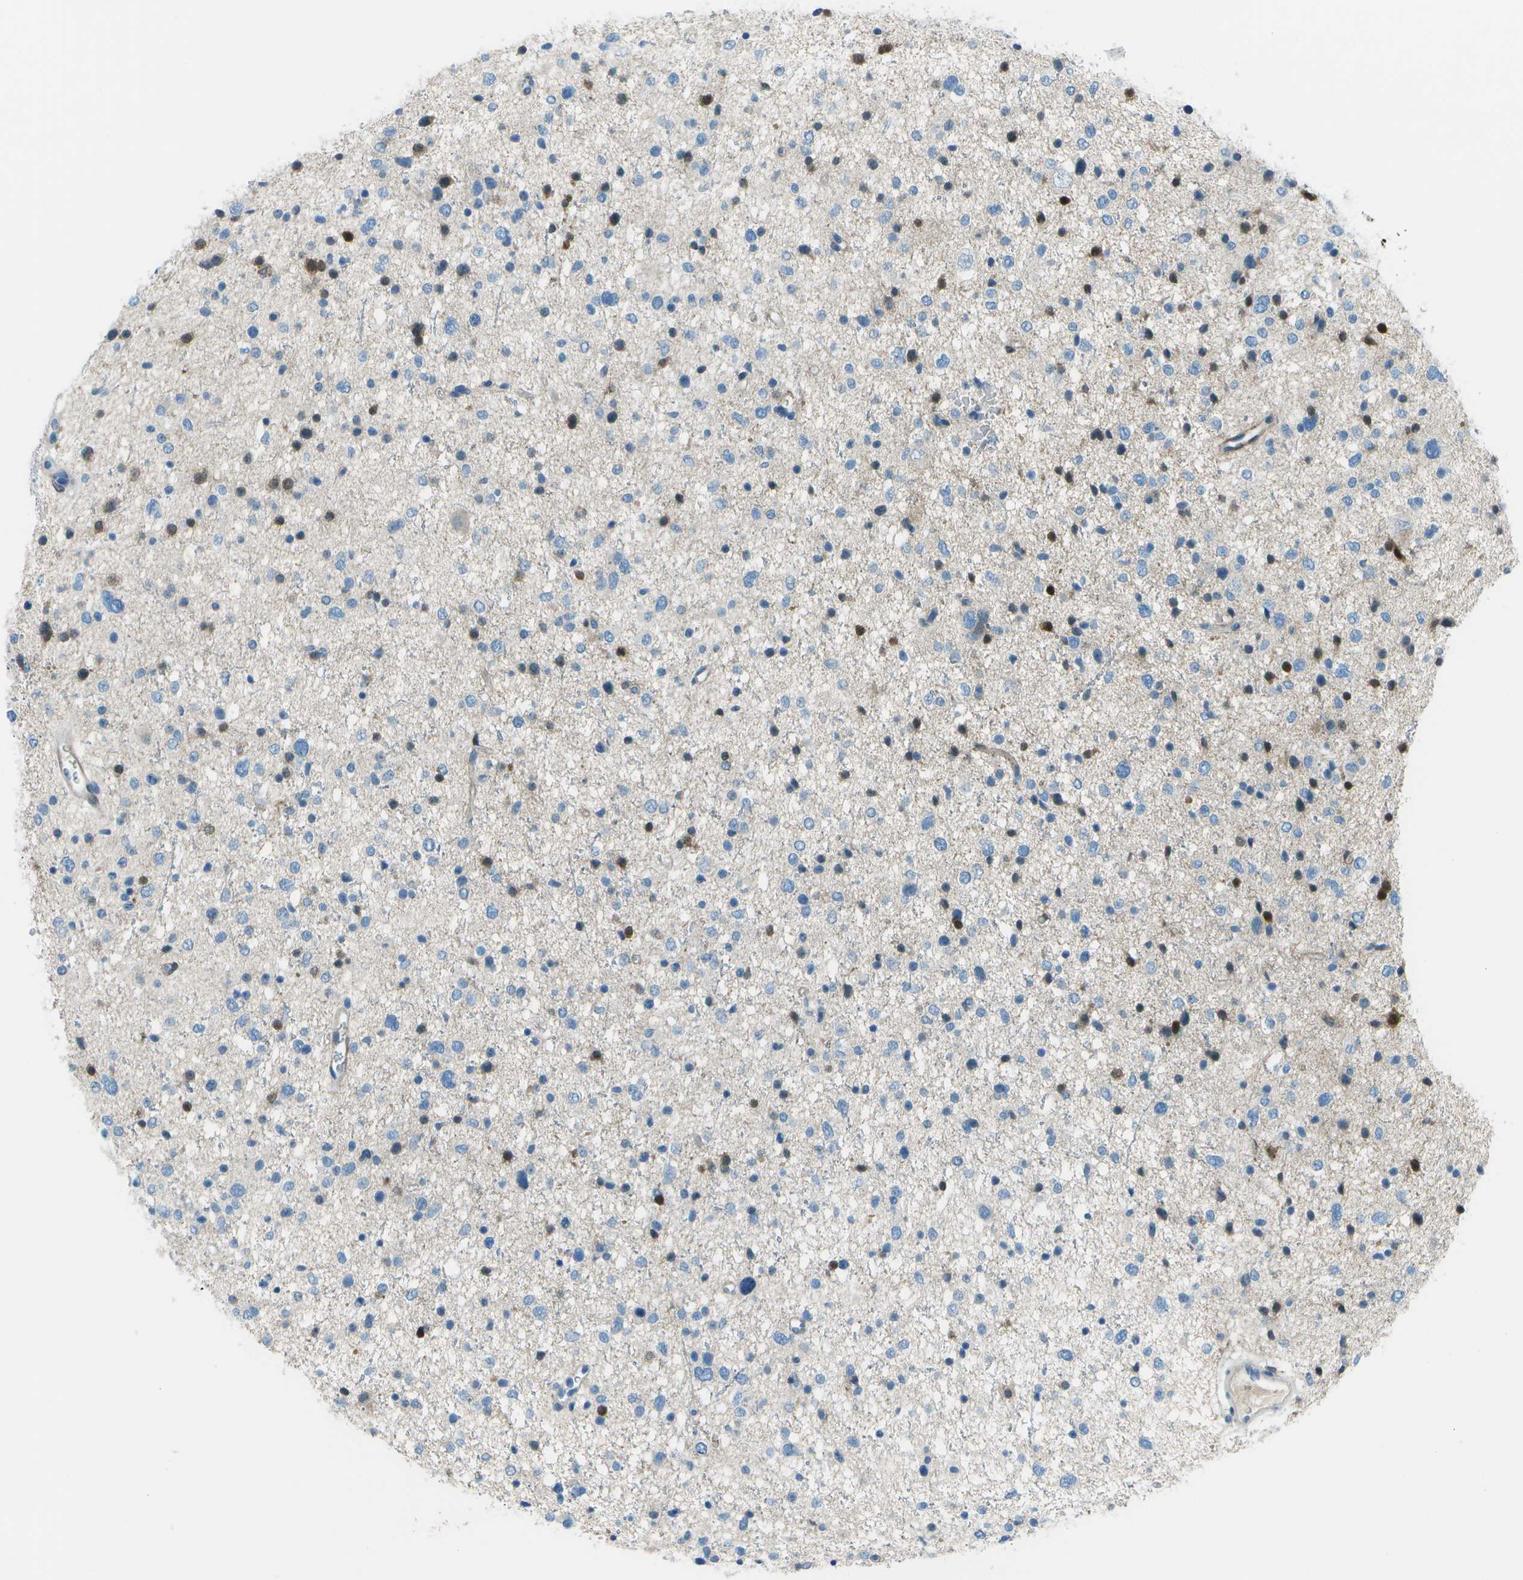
{"staining": {"intensity": "moderate", "quantity": "<25%", "location": "cytoplasmic/membranous,nuclear"}, "tissue": "glioma", "cell_type": "Tumor cells", "image_type": "cancer", "snomed": [{"axis": "morphology", "description": "Glioma, malignant, Low grade"}, {"axis": "topography", "description": "Brain"}], "caption": "Immunohistochemical staining of glioma reveals low levels of moderate cytoplasmic/membranous and nuclear expression in about <25% of tumor cells. The protein is stained brown, and the nuclei are stained in blue (DAB IHC with brightfield microscopy, high magnification).", "gene": "FGF1", "patient": {"sex": "female", "age": 37}}